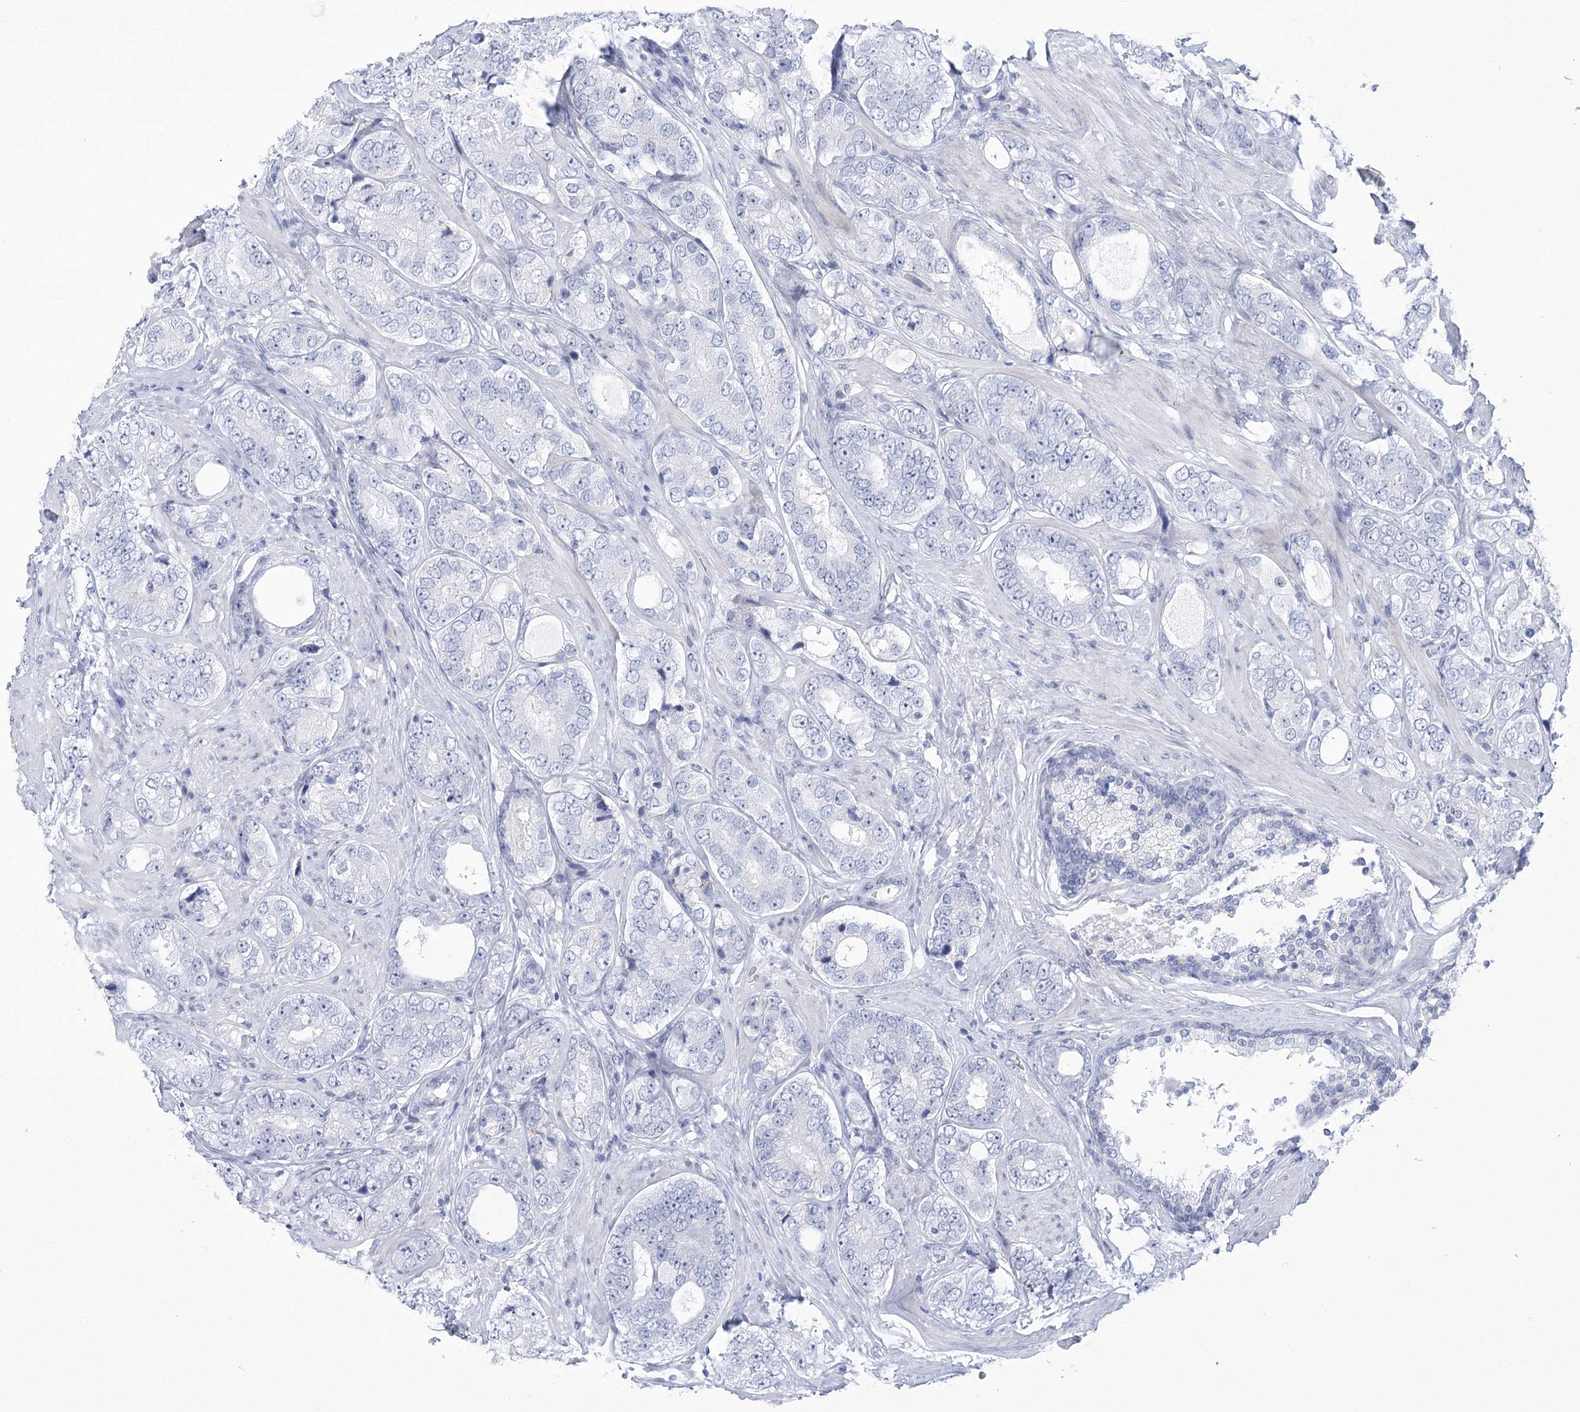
{"staining": {"intensity": "negative", "quantity": "none", "location": "none"}, "tissue": "prostate cancer", "cell_type": "Tumor cells", "image_type": "cancer", "snomed": [{"axis": "morphology", "description": "Adenocarcinoma, High grade"}, {"axis": "topography", "description": "Prostate"}], "caption": "An IHC photomicrograph of prostate cancer is shown. There is no staining in tumor cells of prostate cancer.", "gene": "HORMAD1", "patient": {"sex": "male", "age": 56}}